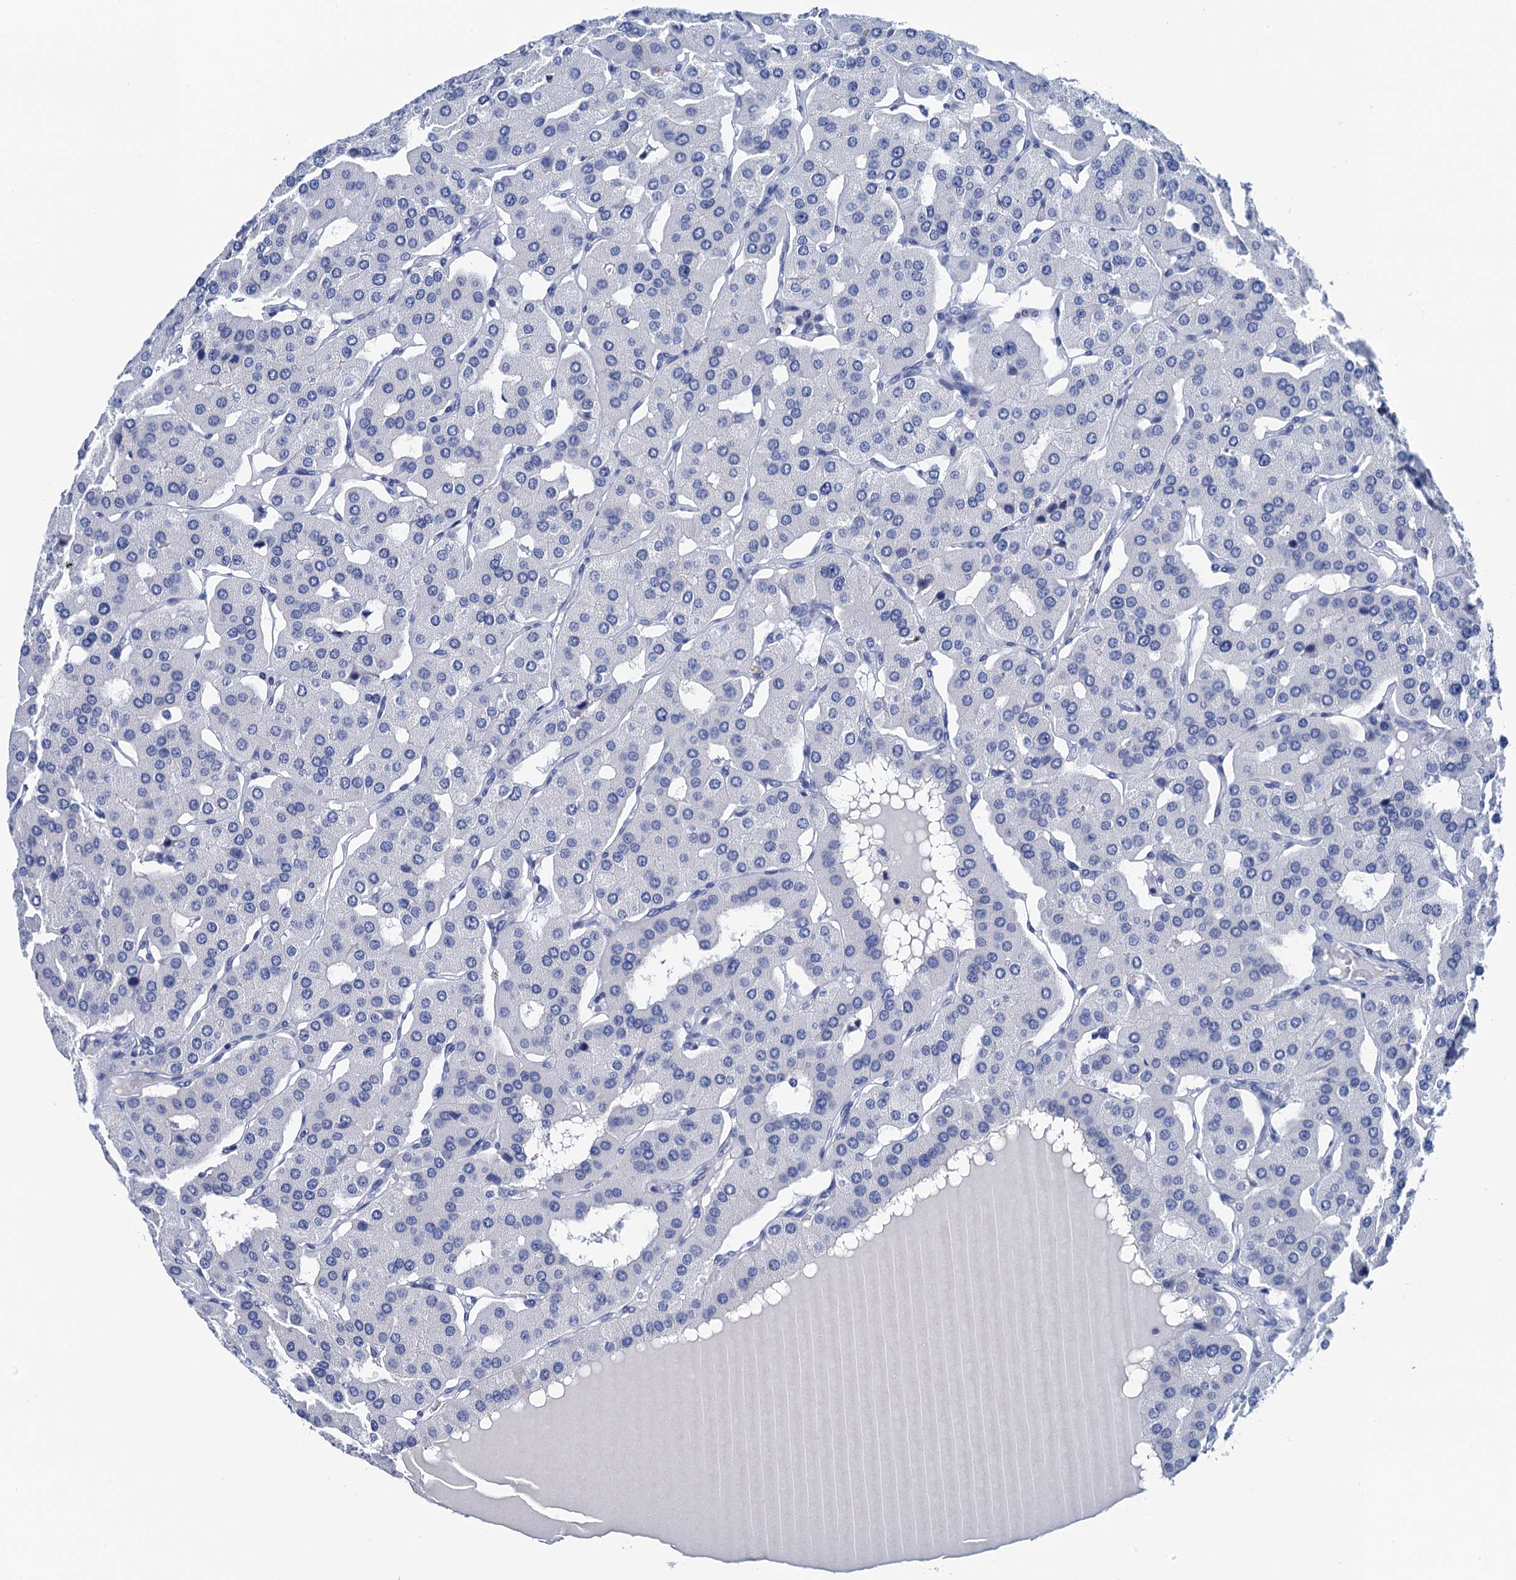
{"staining": {"intensity": "negative", "quantity": "none", "location": "none"}, "tissue": "parathyroid gland", "cell_type": "Glandular cells", "image_type": "normal", "snomed": [{"axis": "morphology", "description": "Normal tissue, NOS"}, {"axis": "morphology", "description": "Adenoma, NOS"}, {"axis": "topography", "description": "Parathyroid gland"}], "caption": "Immunohistochemistry (IHC) micrograph of normal parathyroid gland: human parathyroid gland stained with DAB (3,3'-diaminobenzidine) displays no significant protein expression in glandular cells.", "gene": "LYPD3", "patient": {"sex": "female", "age": 86}}